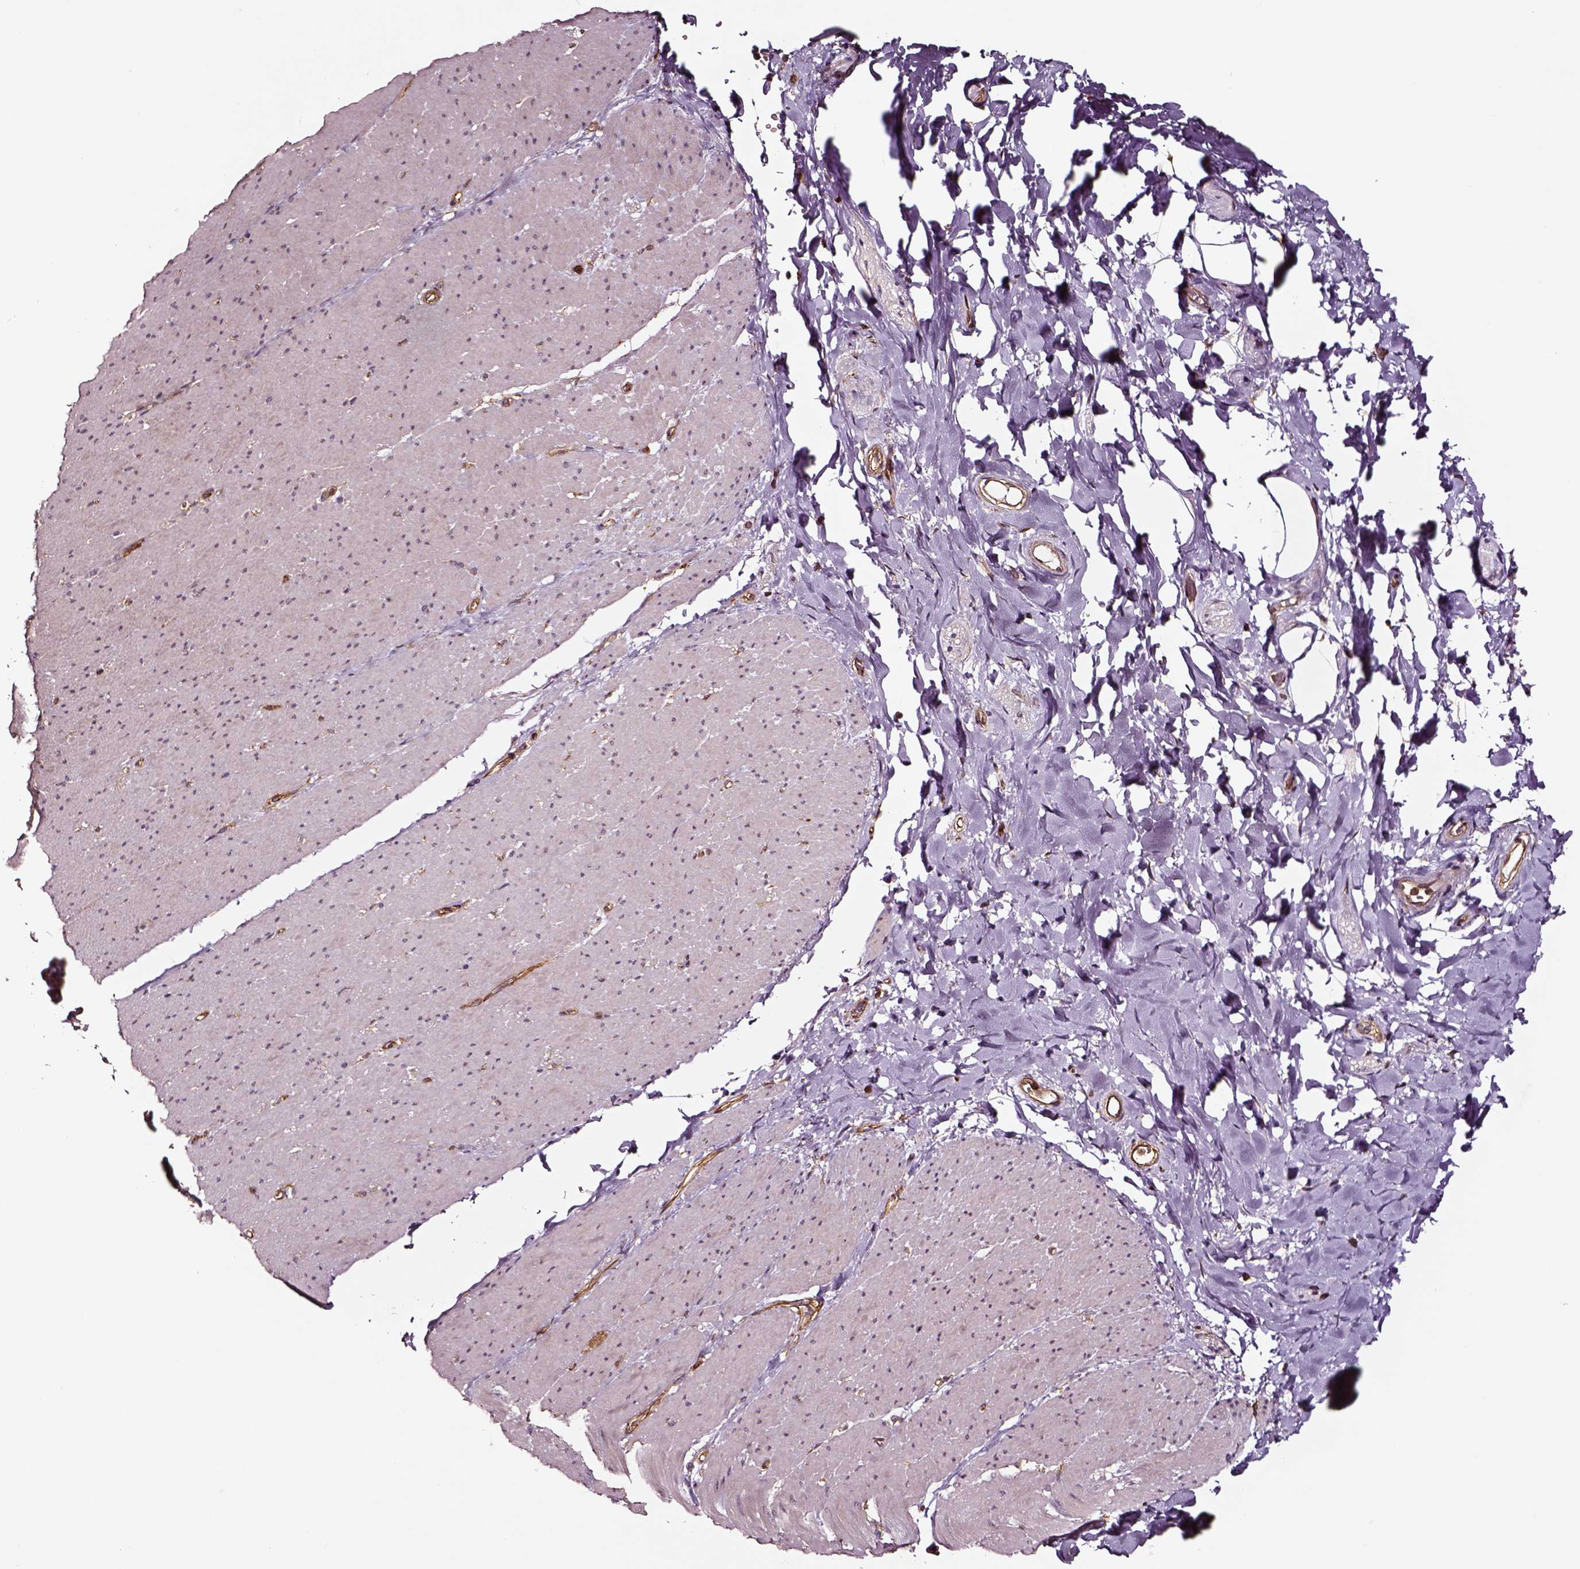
{"staining": {"intensity": "negative", "quantity": "none", "location": "none"}, "tissue": "smooth muscle", "cell_type": "Smooth muscle cells", "image_type": "normal", "snomed": [{"axis": "morphology", "description": "Normal tissue, NOS"}, {"axis": "topography", "description": "Smooth muscle"}, {"axis": "topography", "description": "Rectum"}], "caption": "Immunohistochemistry (IHC) histopathology image of unremarkable smooth muscle: human smooth muscle stained with DAB displays no significant protein positivity in smooth muscle cells. (DAB immunohistochemistry visualized using brightfield microscopy, high magnification).", "gene": "RASSF5", "patient": {"sex": "male", "age": 53}}